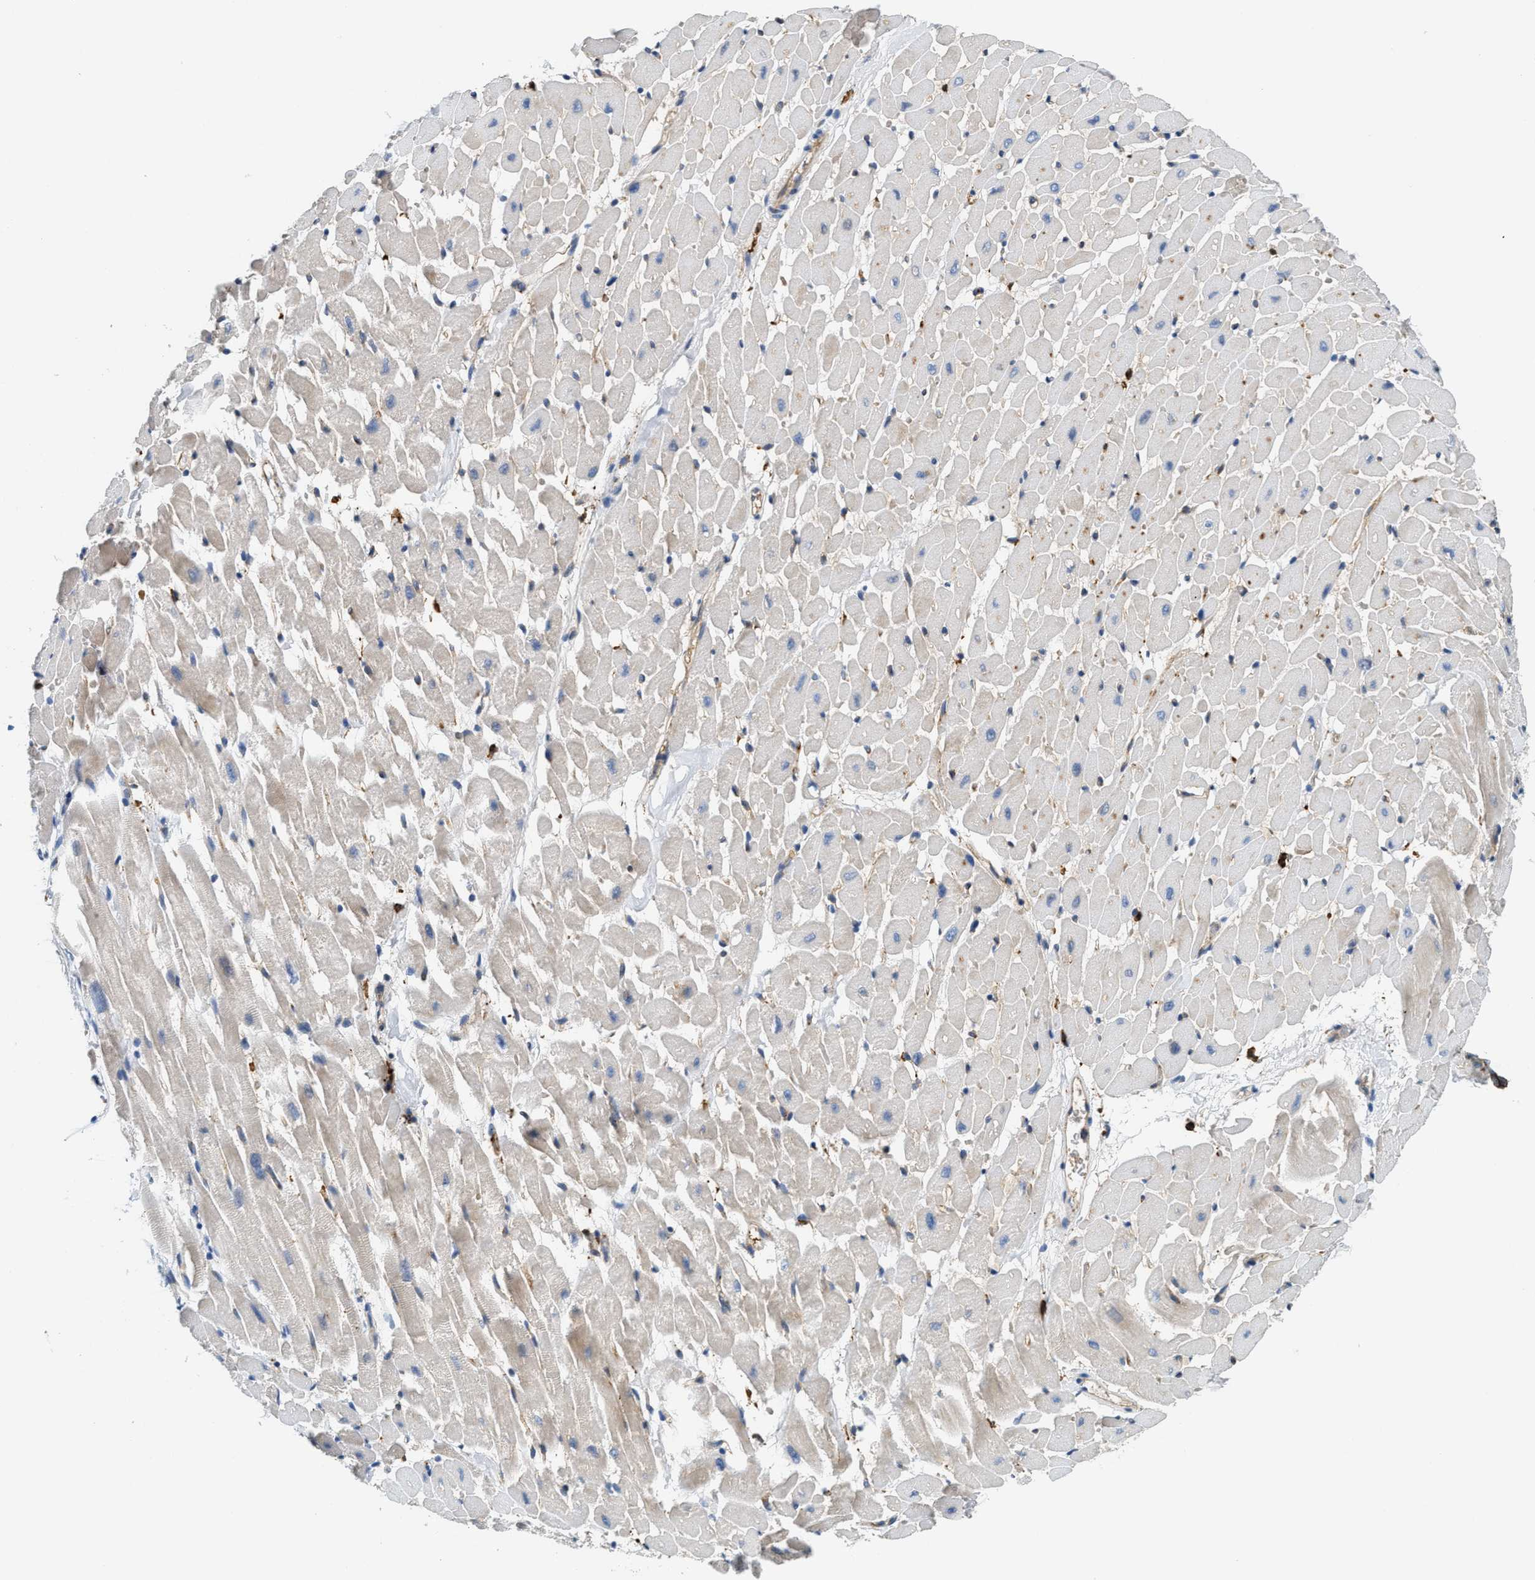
{"staining": {"intensity": "moderate", "quantity": "<25%", "location": "cytoplasmic/membranous"}, "tissue": "heart muscle", "cell_type": "Cardiomyocytes", "image_type": "normal", "snomed": [{"axis": "morphology", "description": "Normal tissue, NOS"}, {"axis": "topography", "description": "Heart"}], "caption": "IHC micrograph of unremarkable heart muscle stained for a protein (brown), which displays low levels of moderate cytoplasmic/membranous staining in approximately <25% of cardiomyocytes.", "gene": "NSUN7", "patient": {"sex": "male", "age": 45}}